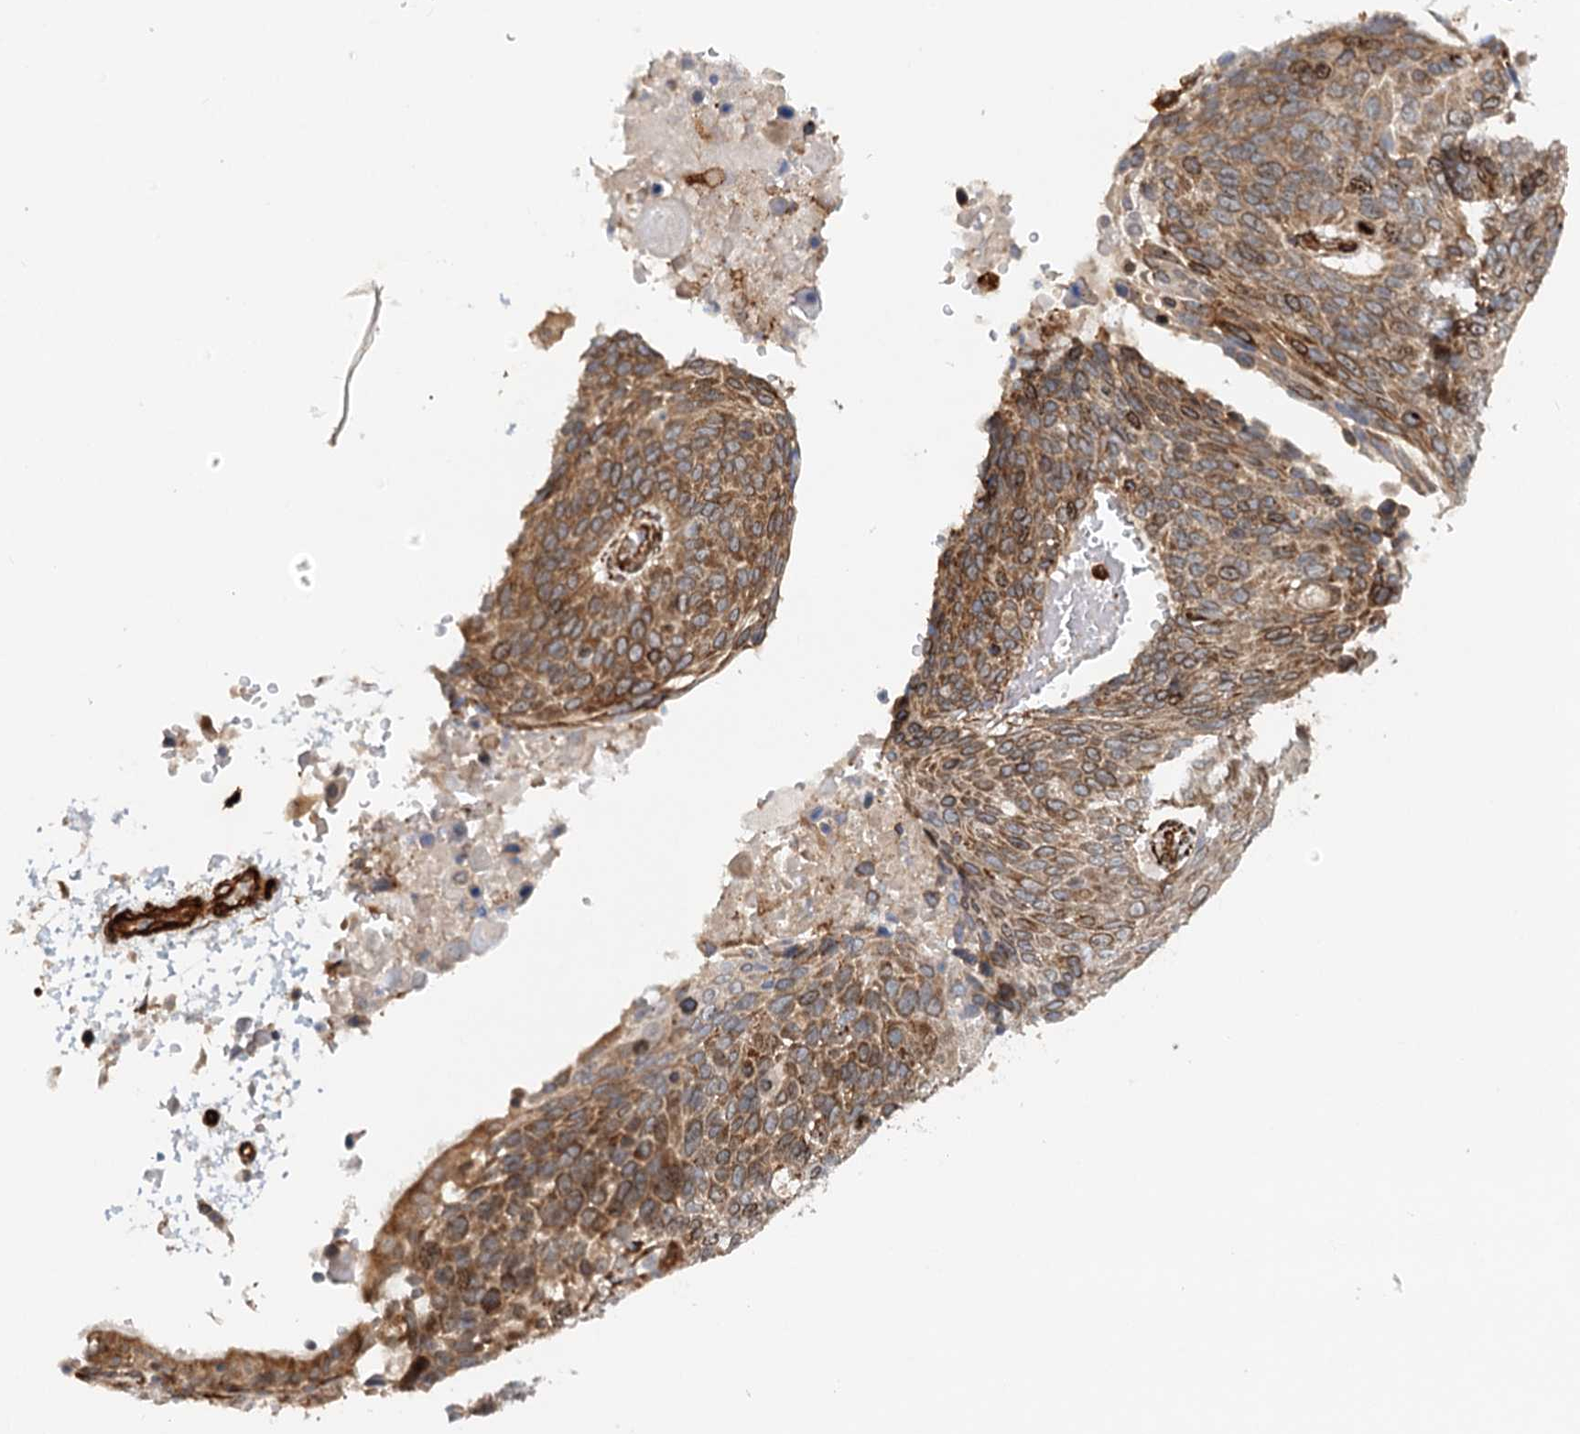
{"staining": {"intensity": "moderate", "quantity": ">75%", "location": "cytoplasmic/membranous"}, "tissue": "lung cancer", "cell_type": "Tumor cells", "image_type": "cancer", "snomed": [{"axis": "morphology", "description": "Squamous cell carcinoma, NOS"}, {"axis": "topography", "description": "Lung"}], "caption": "This is an image of immunohistochemistry staining of squamous cell carcinoma (lung), which shows moderate staining in the cytoplasmic/membranous of tumor cells.", "gene": "MKNK1", "patient": {"sex": "male", "age": 66}}